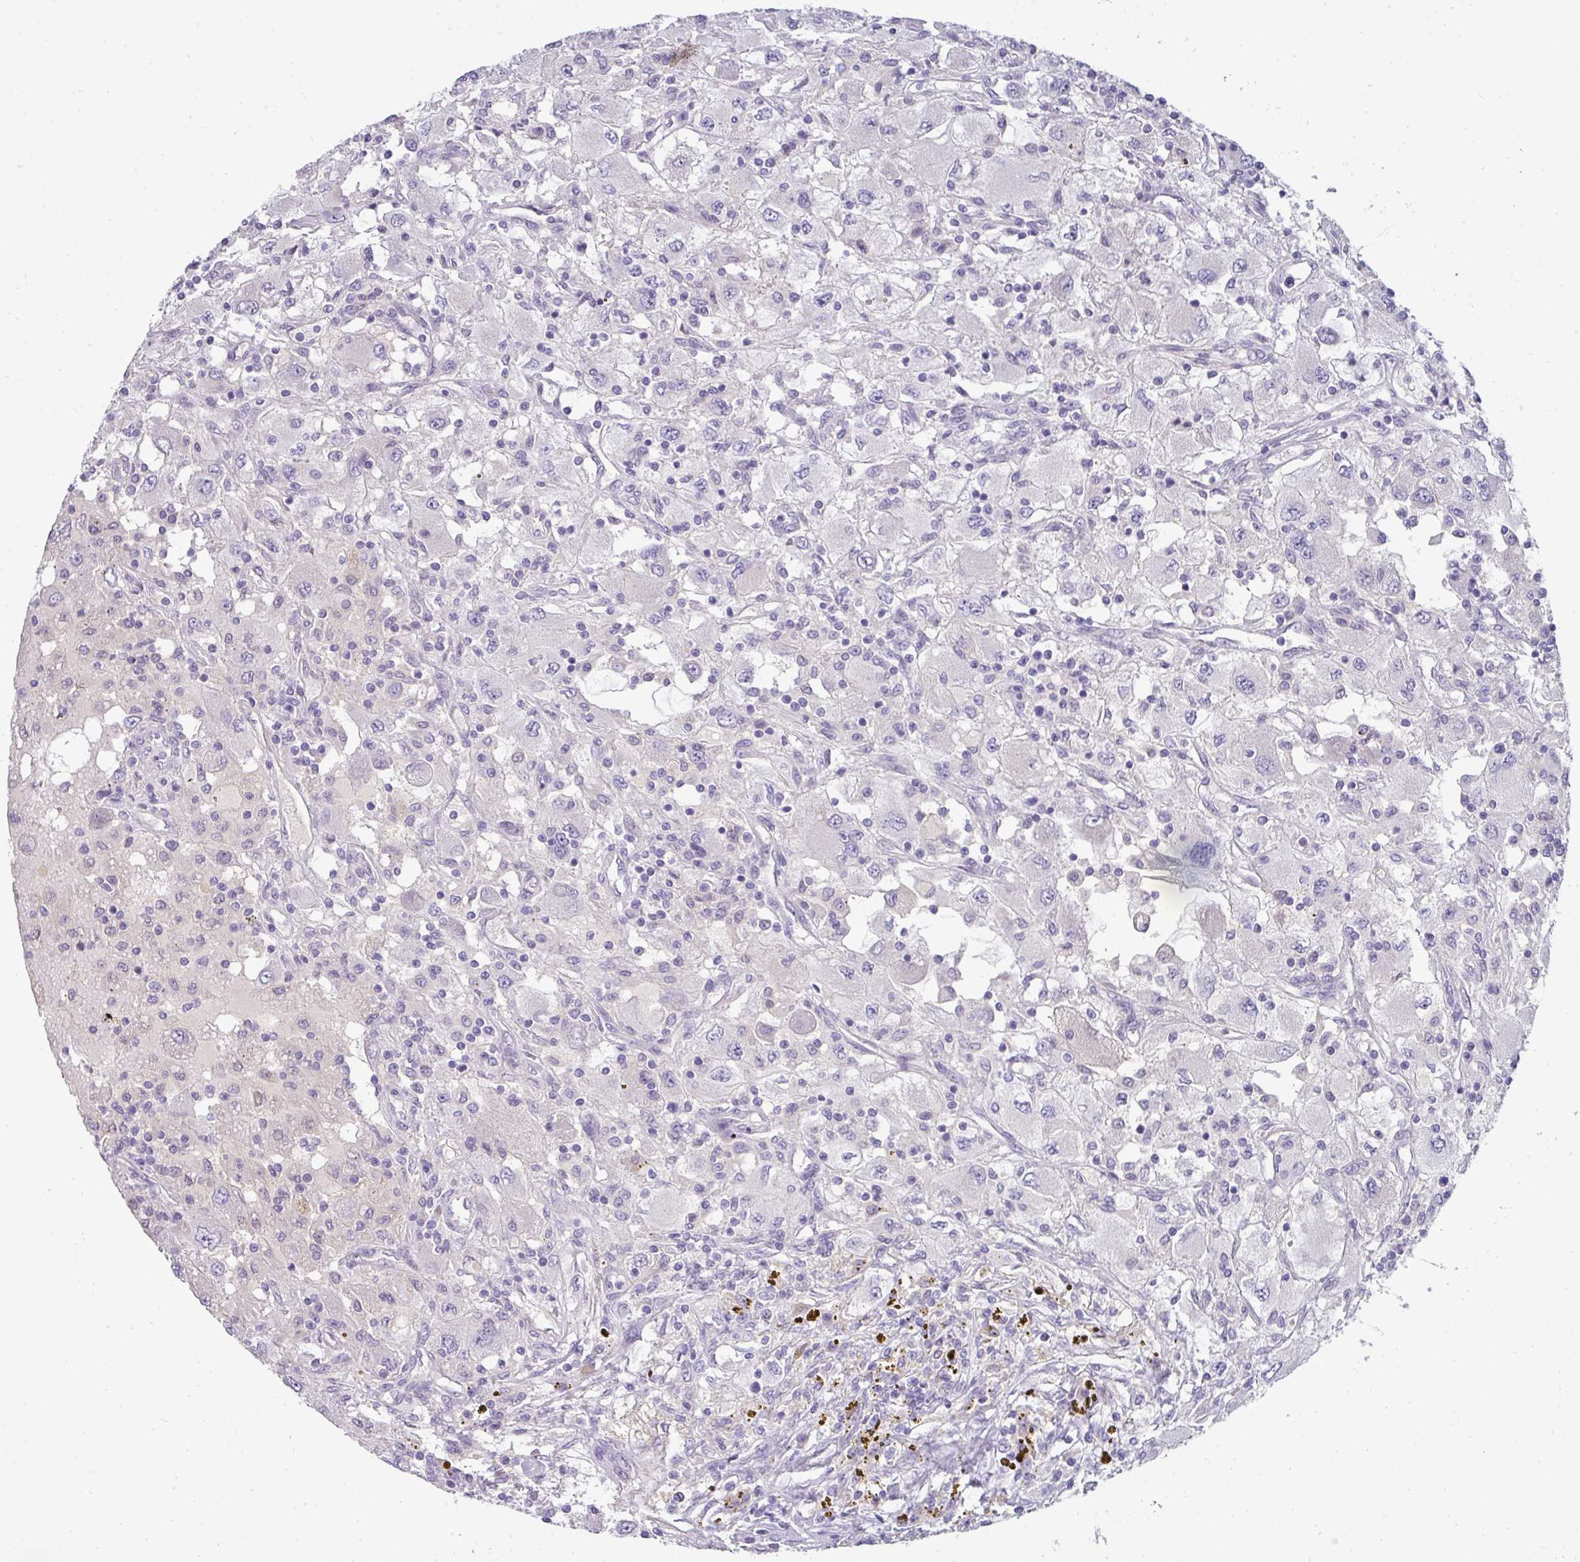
{"staining": {"intensity": "negative", "quantity": "none", "location": "none"}, "tissue": "renal cancer", "cell_type": "Tumor cells", "image_type": "cancer", "snomed": [{"axis": "morphology", "description": "Adenocarcinoma, NOS"}, {"axis": "topography", "description": "Kidney"}], "caption": "This is a image of IHC staining of renal cancer (adenocarcinoma), which shows no expression in tumor cells.", "gene": "ASXL3", "patient": {"sex": "female", "age": 67}}